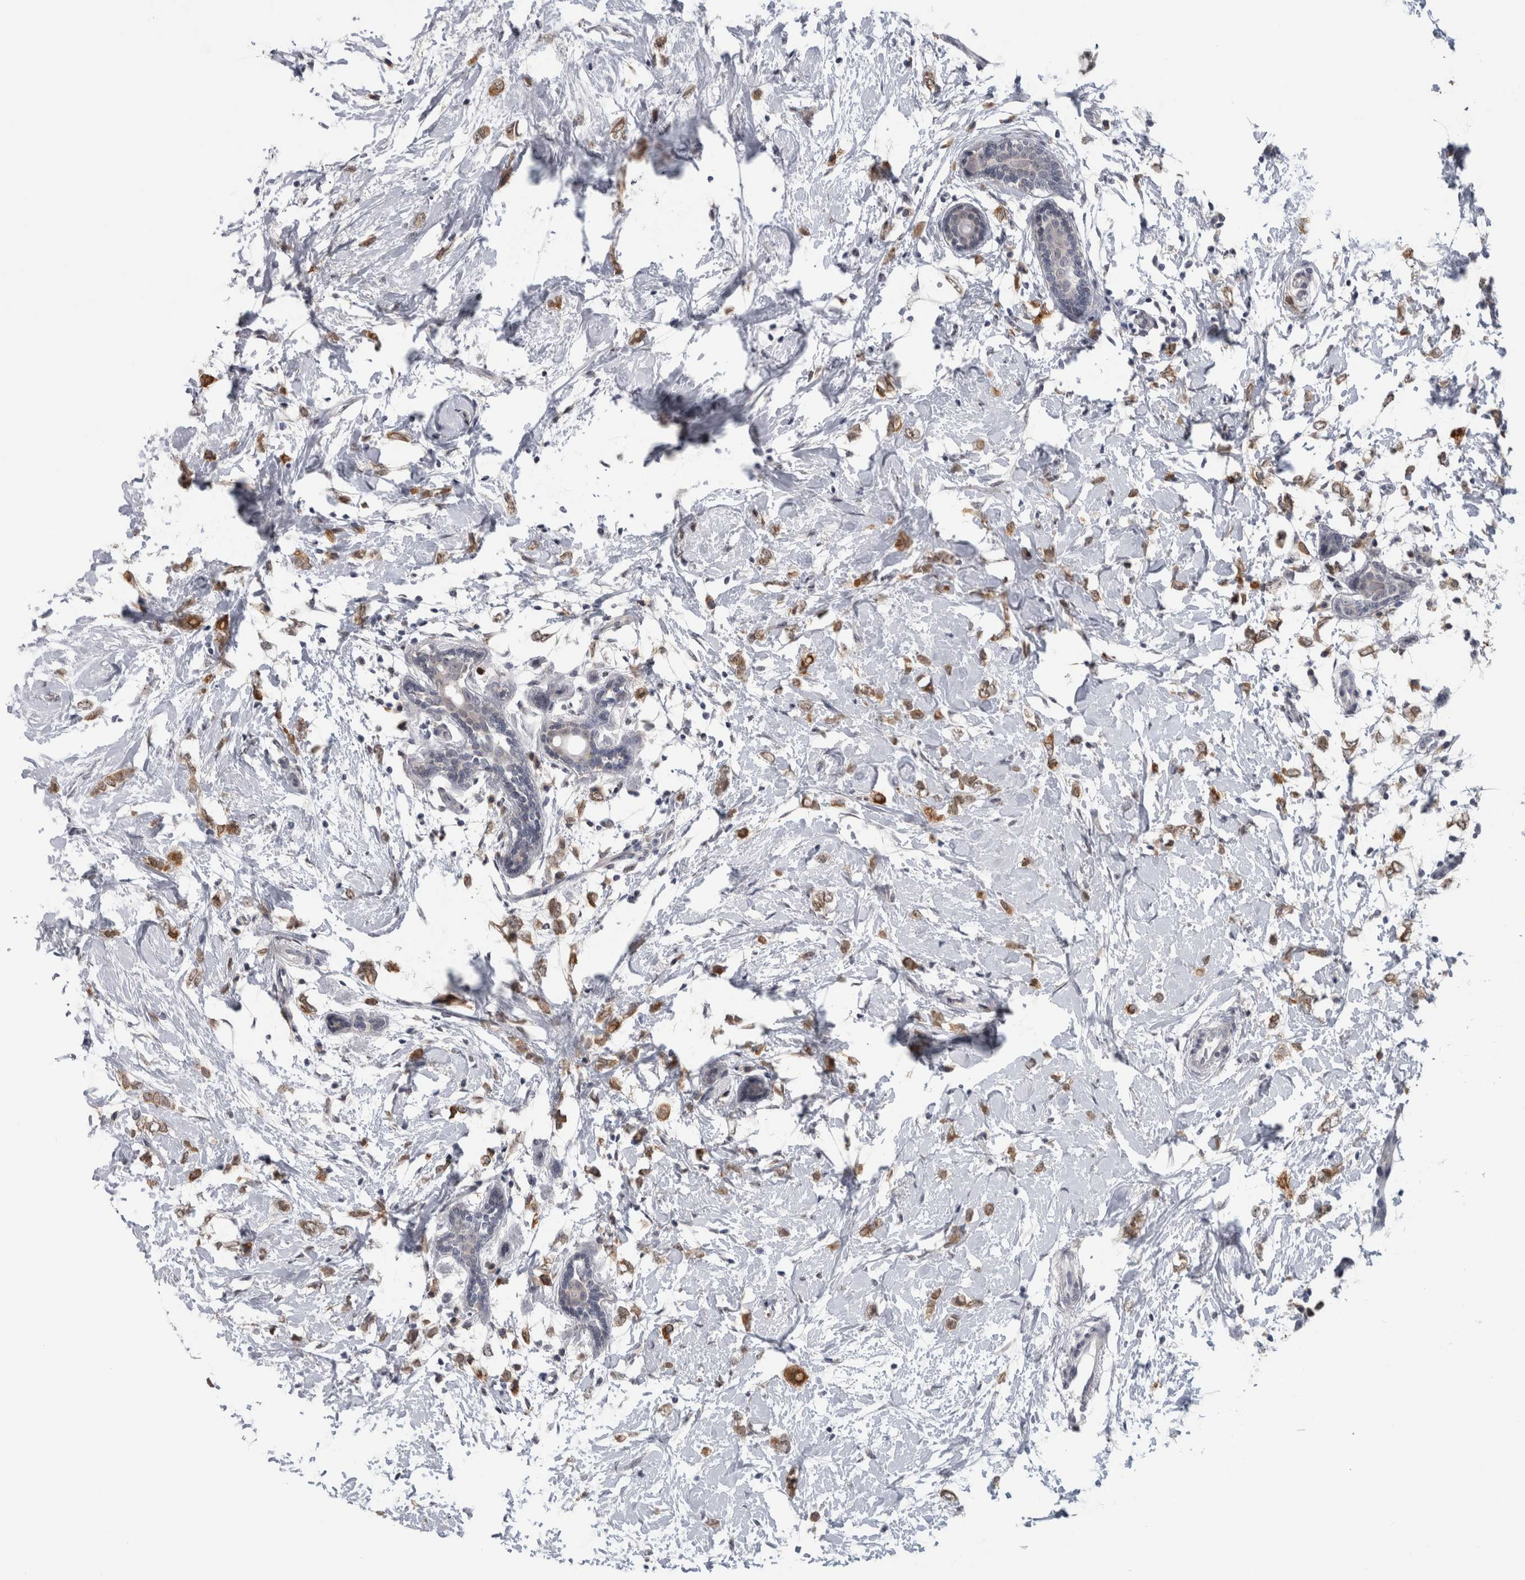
{"staining": {"intensity": "moderate", "quantity": ">75%", "location": "cytoplasmic/membranous"}, "tissue": "breast cancer", "cell_type": "Tumor cells", "image_type": "cancer", "snomed": [{"axis": "morphology", "description": "Normal tissue, NOS"}, {"axis": "morphology", "description": "Lobular carcinoma"}, {"axis": "topography", "description": "Breast"}], "caption": "Immunohistochemical staining of human breast cancer (lobular carcinoma) demonstrates medium levels of moderate cytoplasmic/membranous protein positivity in about >75% of tumor cells.", "gene": "TMEM242", "patient": {"sex": "female", "age": 47}}